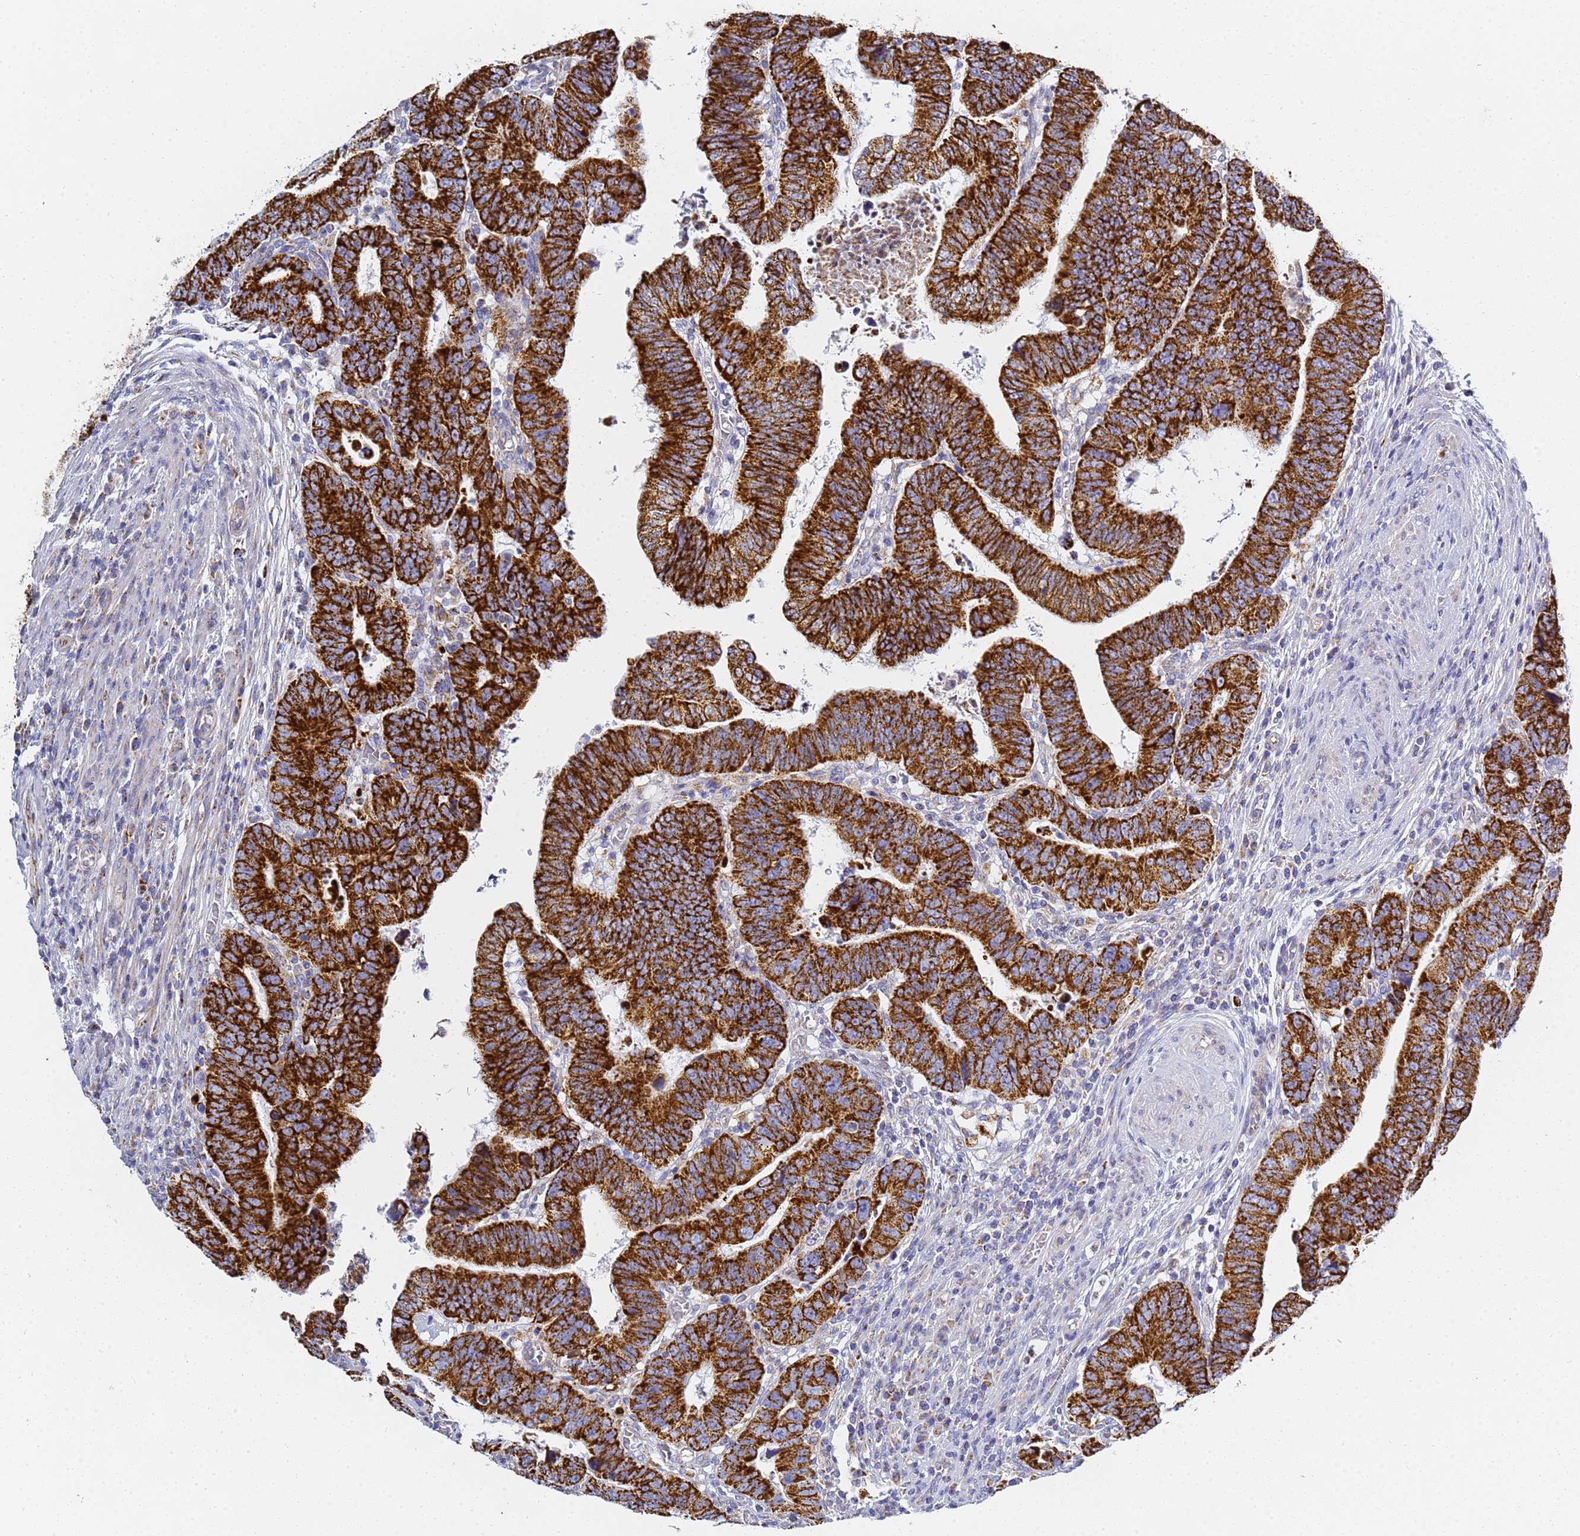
{"staining": {"intensity": "strong", "quantity": ">75%", "location": "cytoplasmic/membranous"}, "tissue": "colorectal cancer", "cell_type": "Tumor cells", "image_type": "cancer", "snomed": [{"axis": "morphology", "description": "Normal tissue, NOS"}, {"axis": "morphology", "description": "Adenocarcinoma, NOS"}, {"axis": "topography", "description": "Rectum"}], "caption": "The immunohistochemical stain labels strong cytoplasmic/membranous staining in tumor cells of colorectal cancer tissue. The staining was performed using DAB (3,3'-diaminobenzidine) to visualize the protein expression in brown, while the nuclei were stained in blue with hematoxylin (Magnification: 20x).", "gene": "CNIH4", "patient": {"sex": "female", "age": 65}}